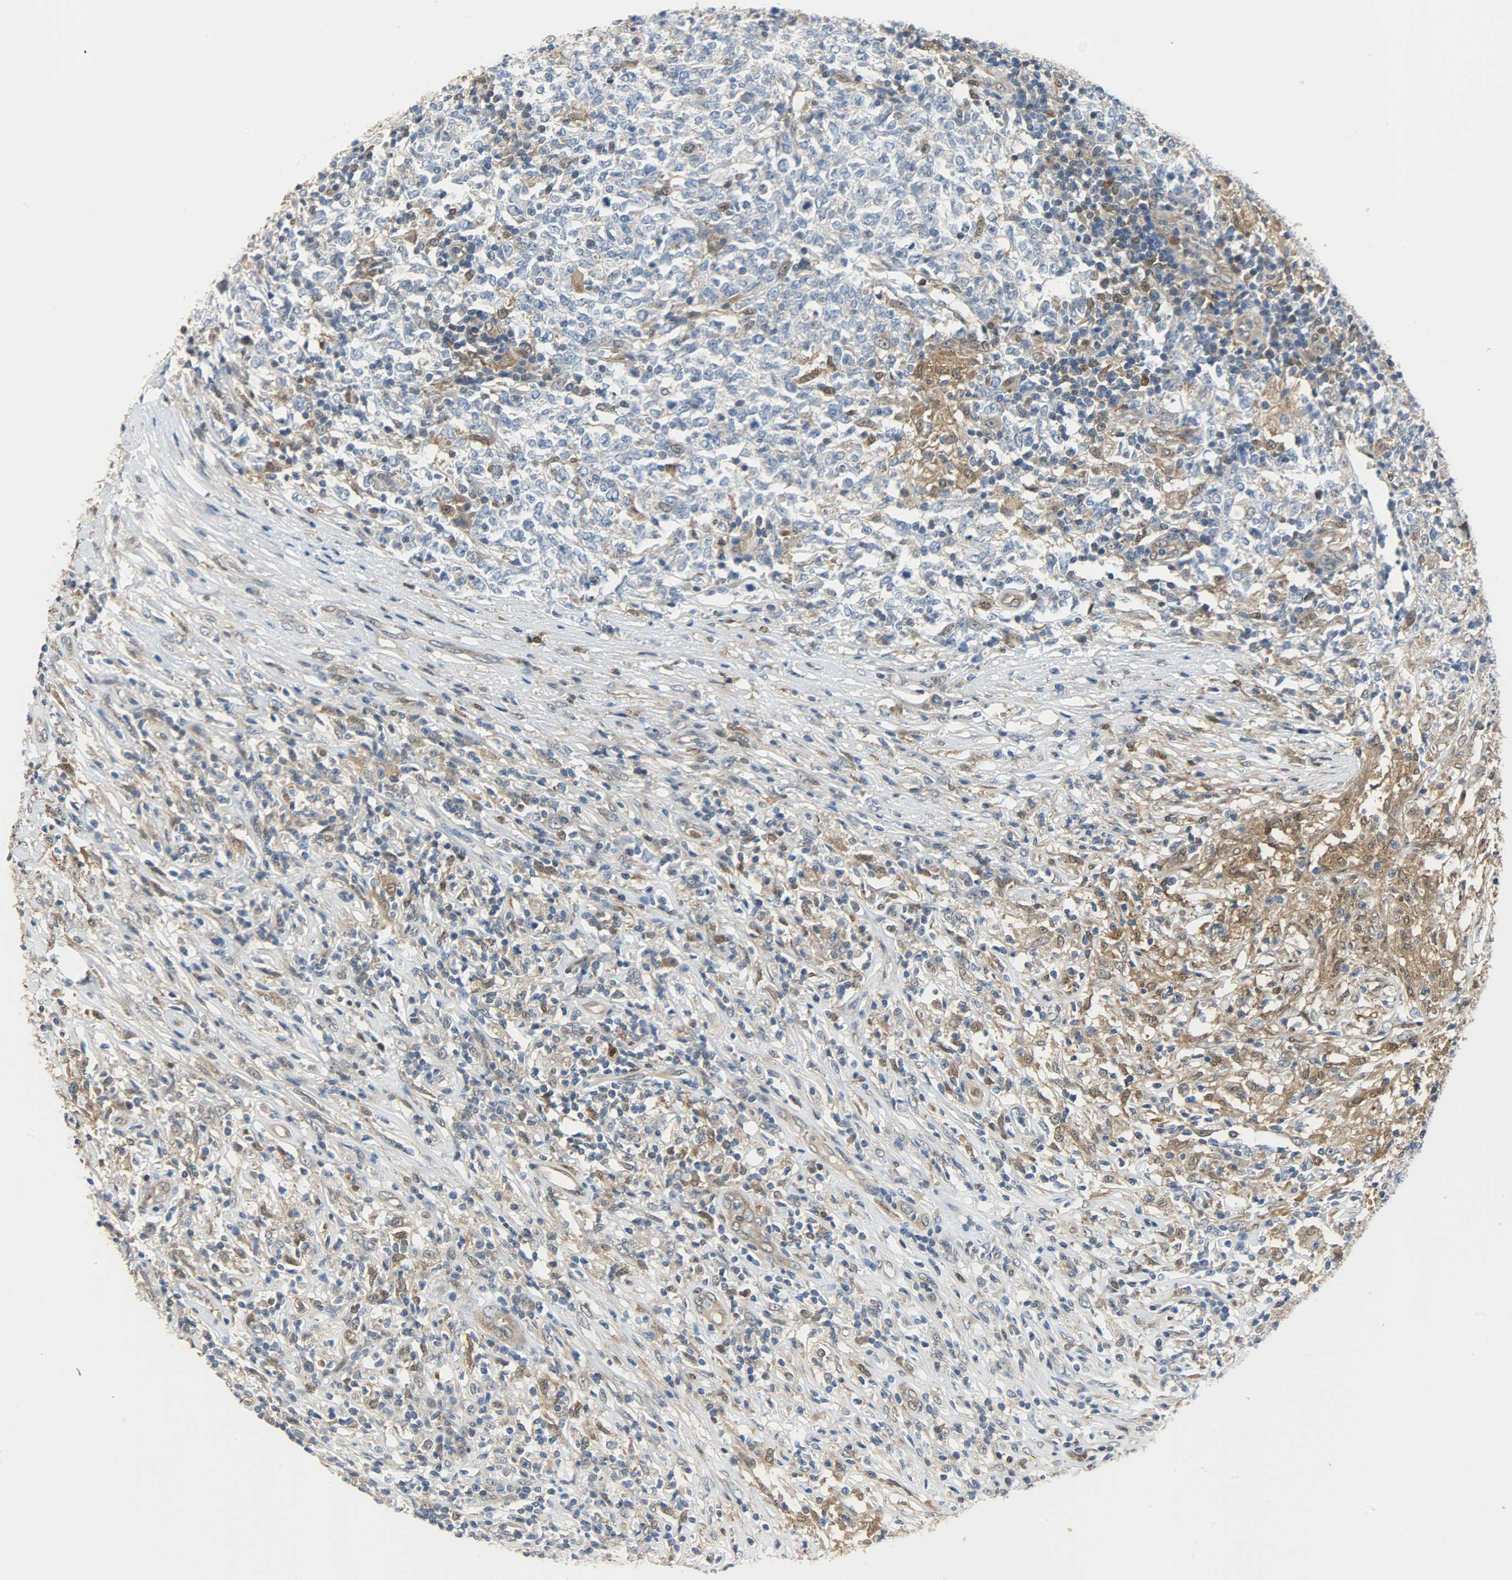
{"staining": {"intensity": "strong", "quantity": "25%-75%", "location": "cytoplasmic/membranous,nuclear"}, "tissue": "lymphoma", "cell_type": "Tumor cells", "image_type": "cancer", "snomed": [{"axis": "morphology", "description": "Malignant lymphoma, non-Hodgkin's type, High grade"}, {"axis": "topography", "description": "Lymph node"}], "caption": "Protein staining reveals strong cytoplasmic/membranous and nuclear expression in approximately 25%-75% of tumor cells in malignant lymphoma, non-Hodgkin's type (high-grade). (DAB IHC with brightfield microscopy, high magnification).", "gene": "EIF4EBP1", "patient": {"sex": "female", "age": 84}}